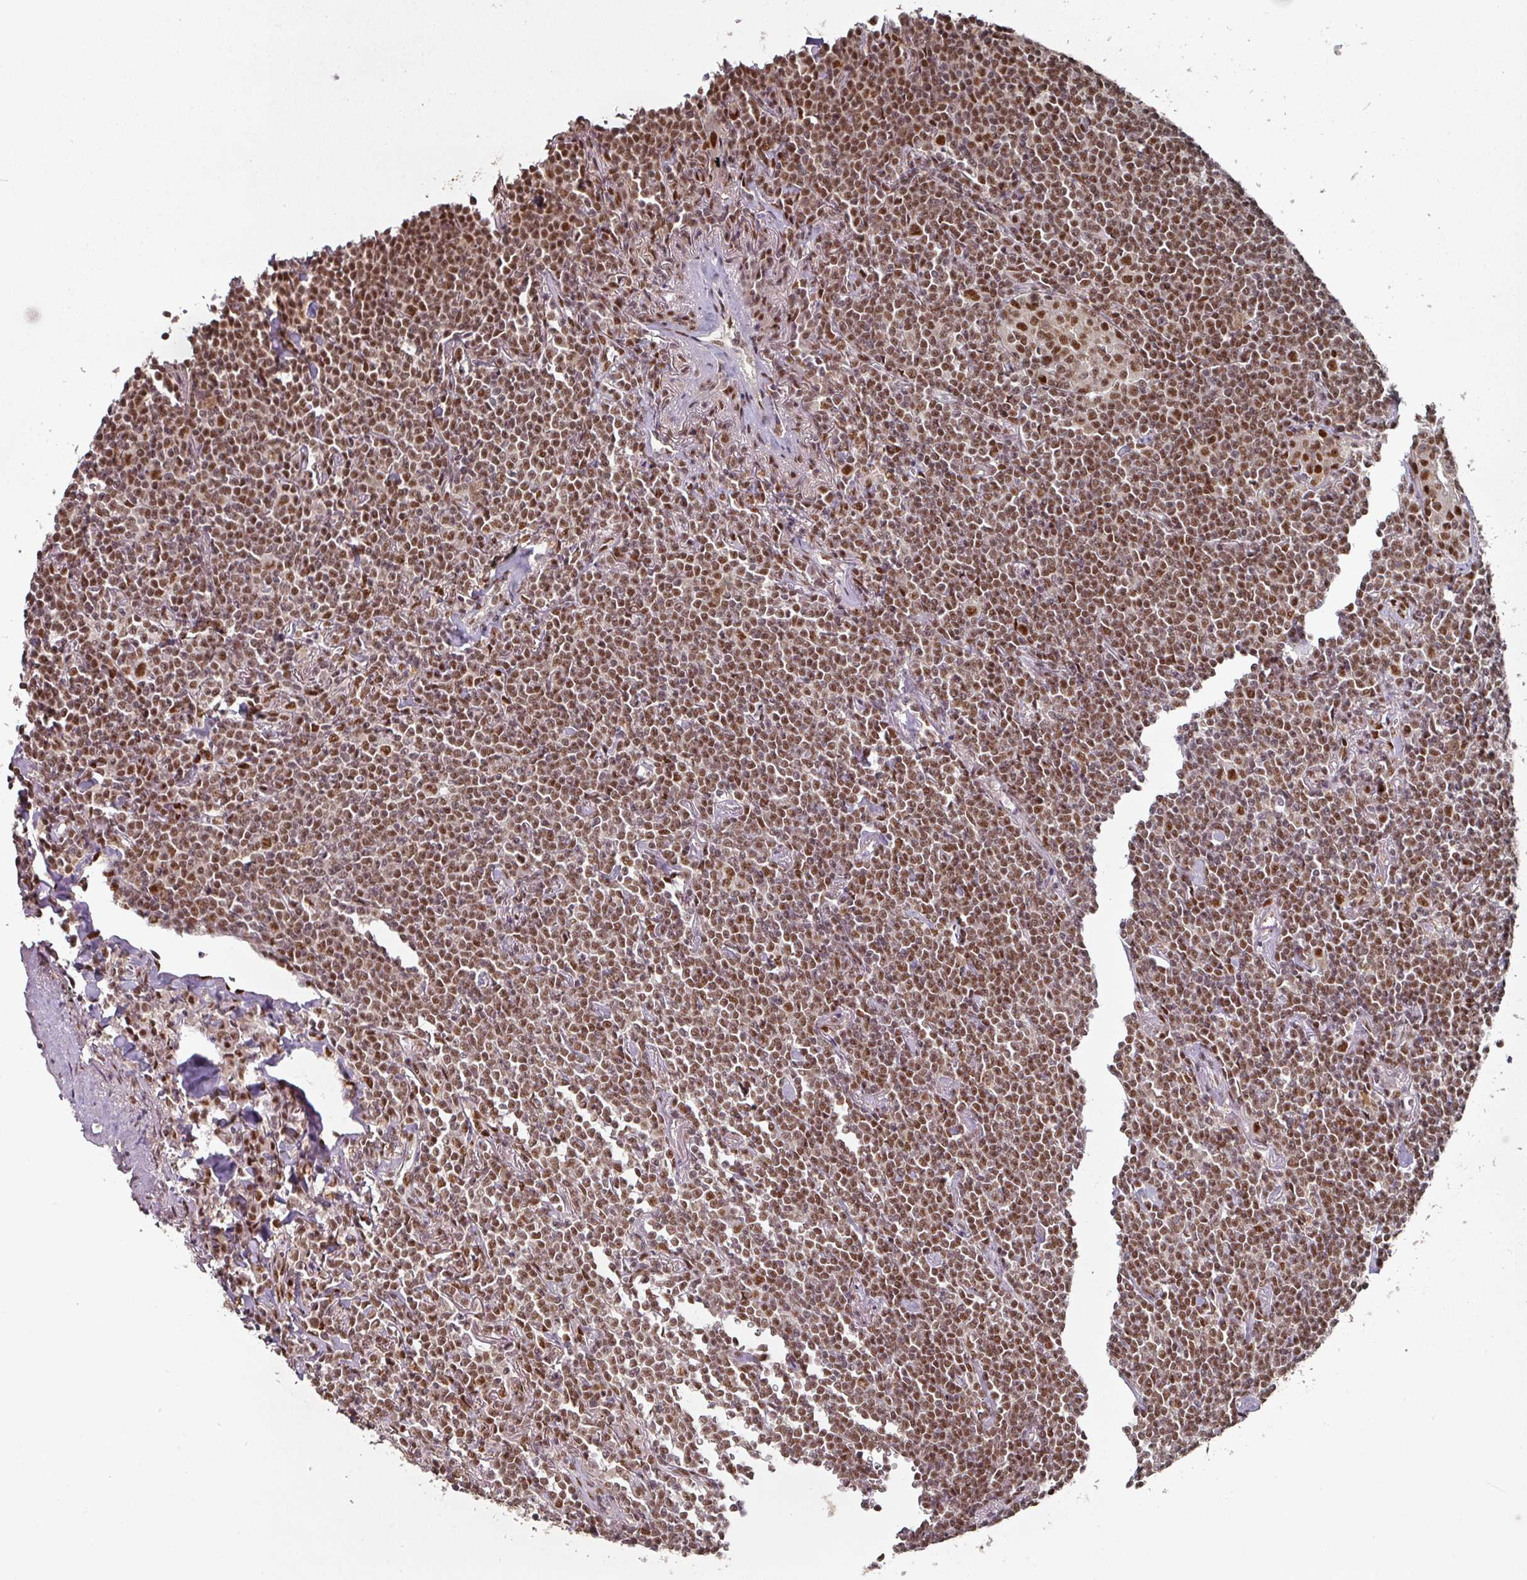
{"staining": {"intensity": "moderate", "quantity": ">75%", "location": "nuclear"}, "tissue": "lymphoma", "cell_type": "Tumor cells", "image_type": "cancer", "snomed": [{"axis": "morphology", "description": "Malignant lymphoma, non-Hodgkin's type, Low grade"}, {"axis": "topography", "description": "Lung"}], "caption": "The micrograph shows staining of malignant lymphoma, non-Hodgkin's type (low-grade), revealing moderate nuclear protein expression (brown color) within tumor cells. Using DAB (3,3'-diaminobenzidine) (brown) and hematoxylin (blue) stains, captured at high magnification using brightfield microscopy.", "gene": "MEPCE", "patient": {"sex": "female", "age": 71}}